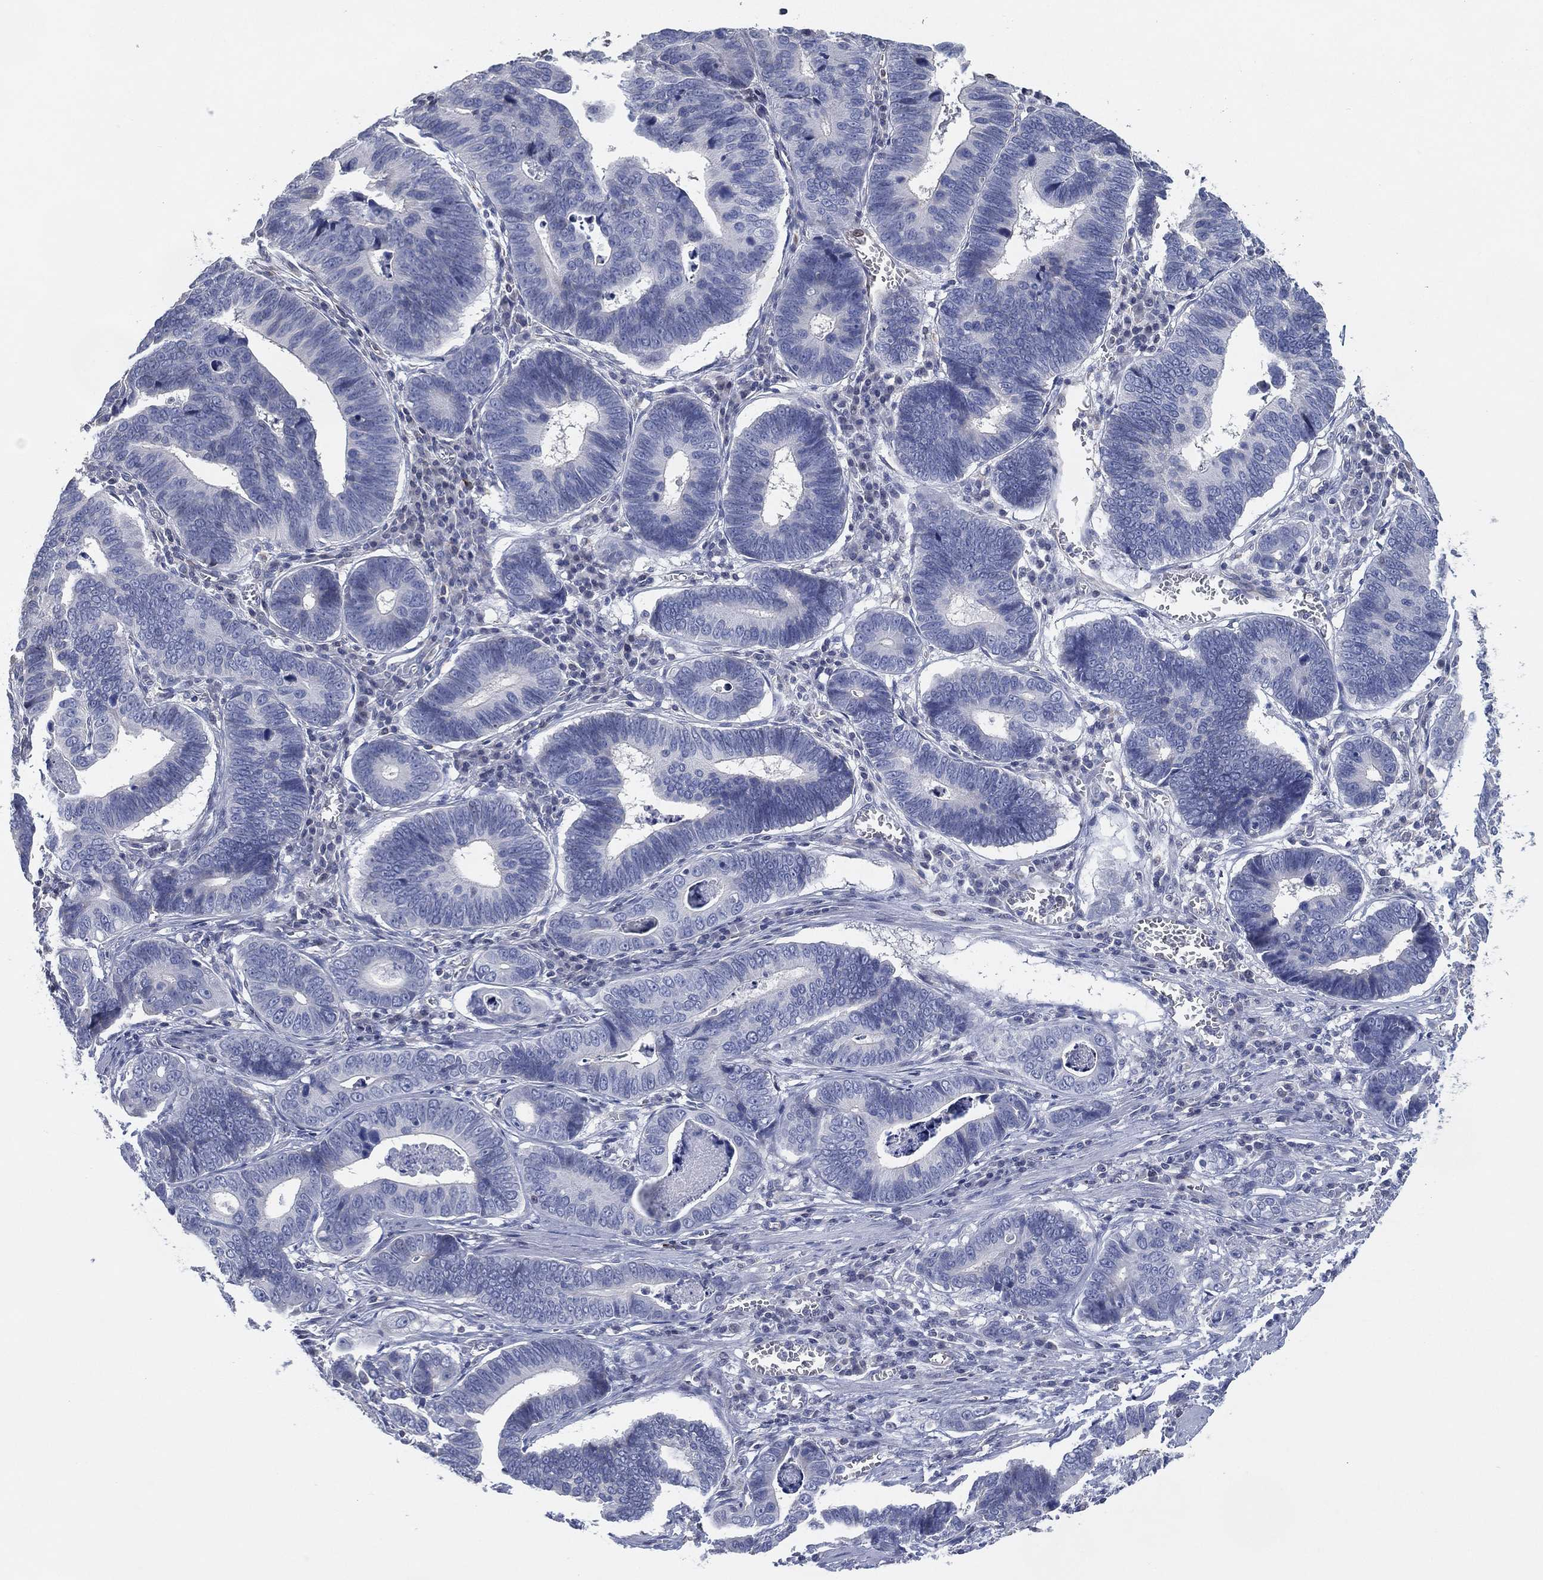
{"staining": {"intensity": "negative", "quantity": "none", "location": "none"}, "tissue": "stomach cancer", "cell_type": "Tumor cells", "image_type": "cancer", "snomed": [{"axis": "morphology", "description": "Adenocarcinoma, NOS"}, {"axis": "topography", "description": "Stomach"}], "caption": "The micrograph shows no staining of tumor cells in stomach cancer (adenocarcinoma).", "gene": "CFTR", "patient": {"sex": "male", "age": 84}}